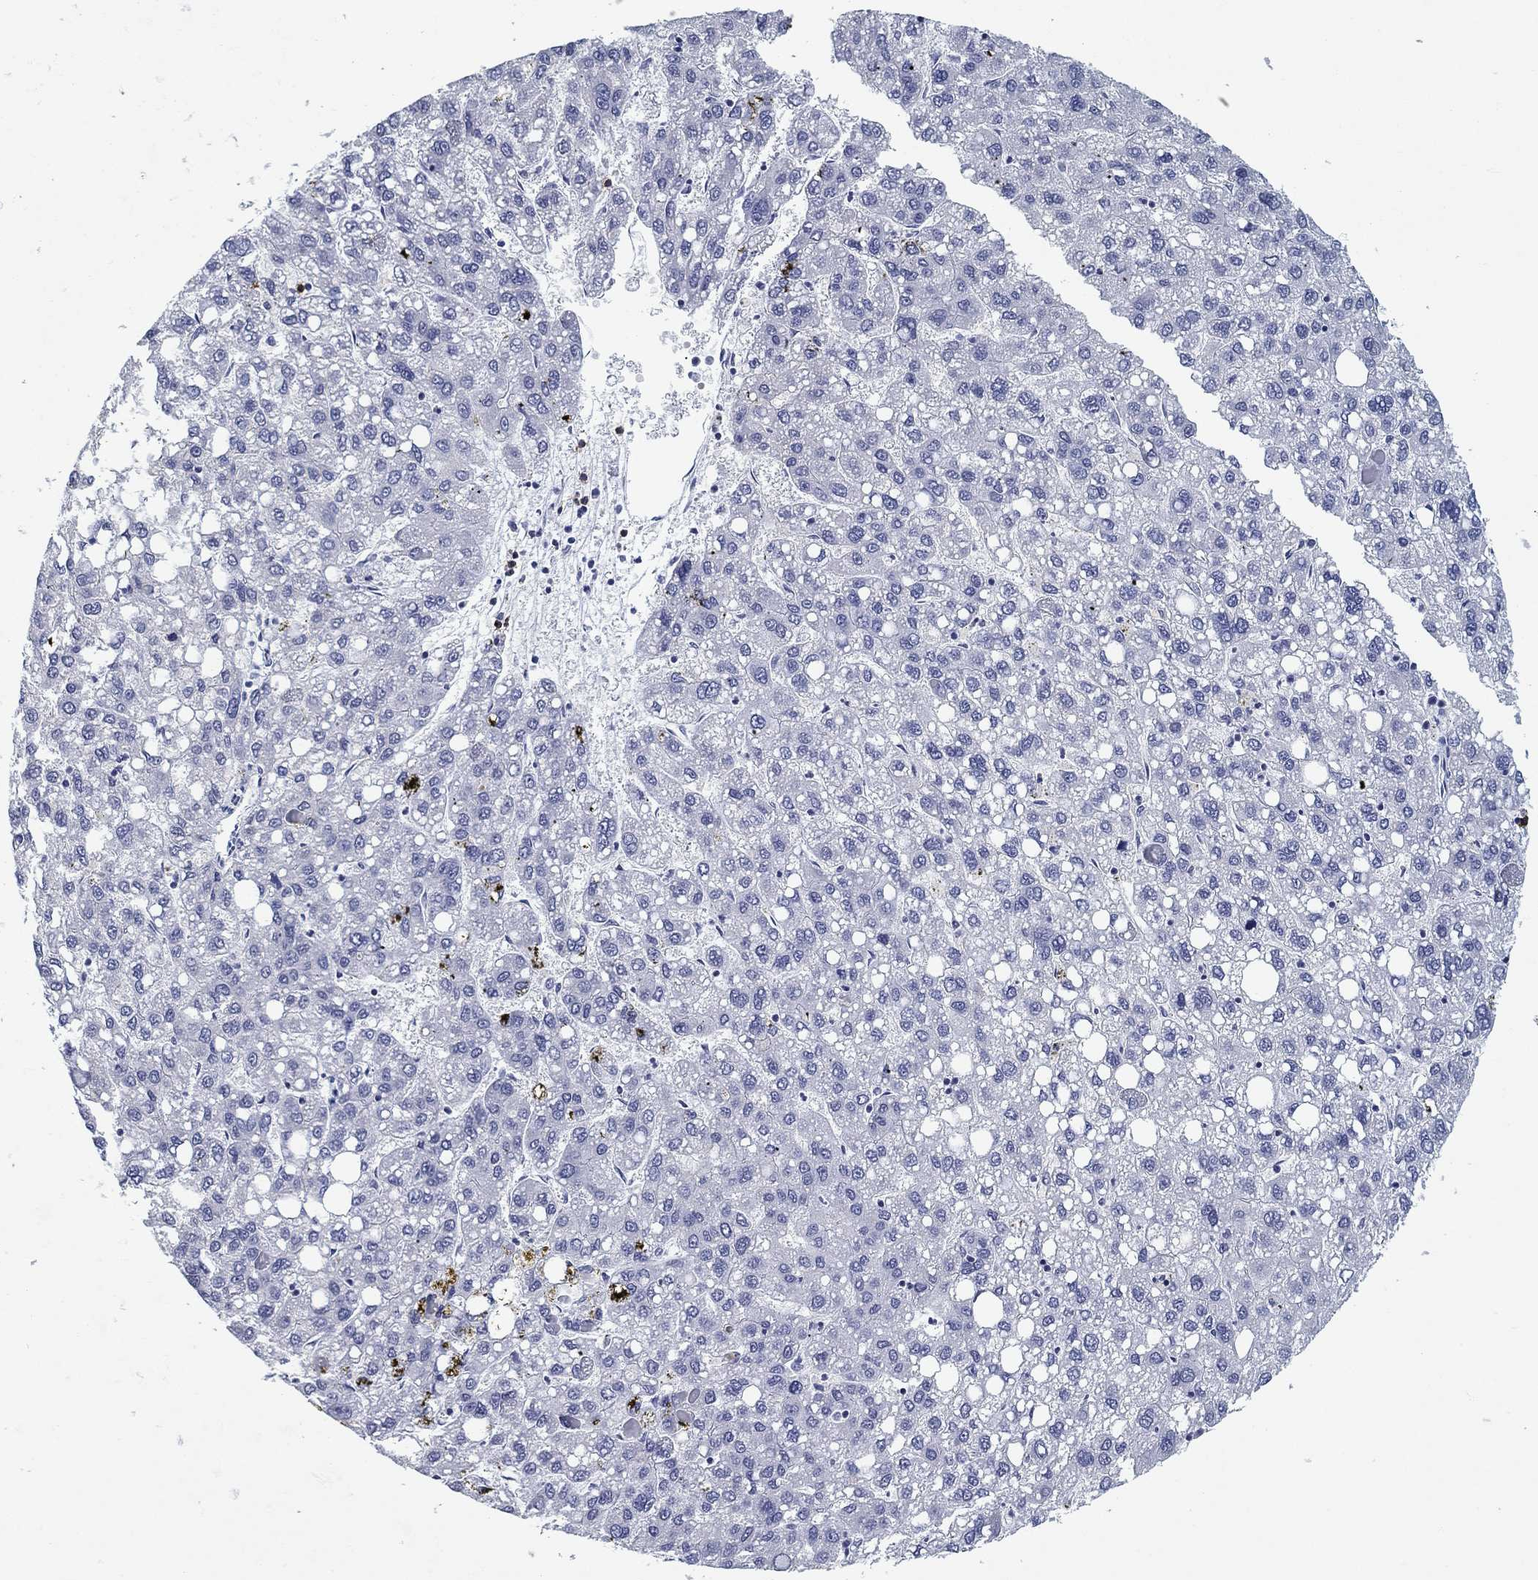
{"staining": {"intensity": "negative", "quantity": "none", "location": "none"}, "tissue": "liver cancer", "cell_type": "Tumor cells", "image_type": "cancer", "snomed": [{"axis": "morphology", "description": "Carcinoma, Hepatocellular, NOS"}, {"axis": "topography", "description": "Liver"}], "caption": "Immunohistochemistry (IHC) of liver hepatocellular carcinoma exhibits no staining in tumor cells.", "gene": "CD79B", "patient": {"sex": "female", "age": 82}}